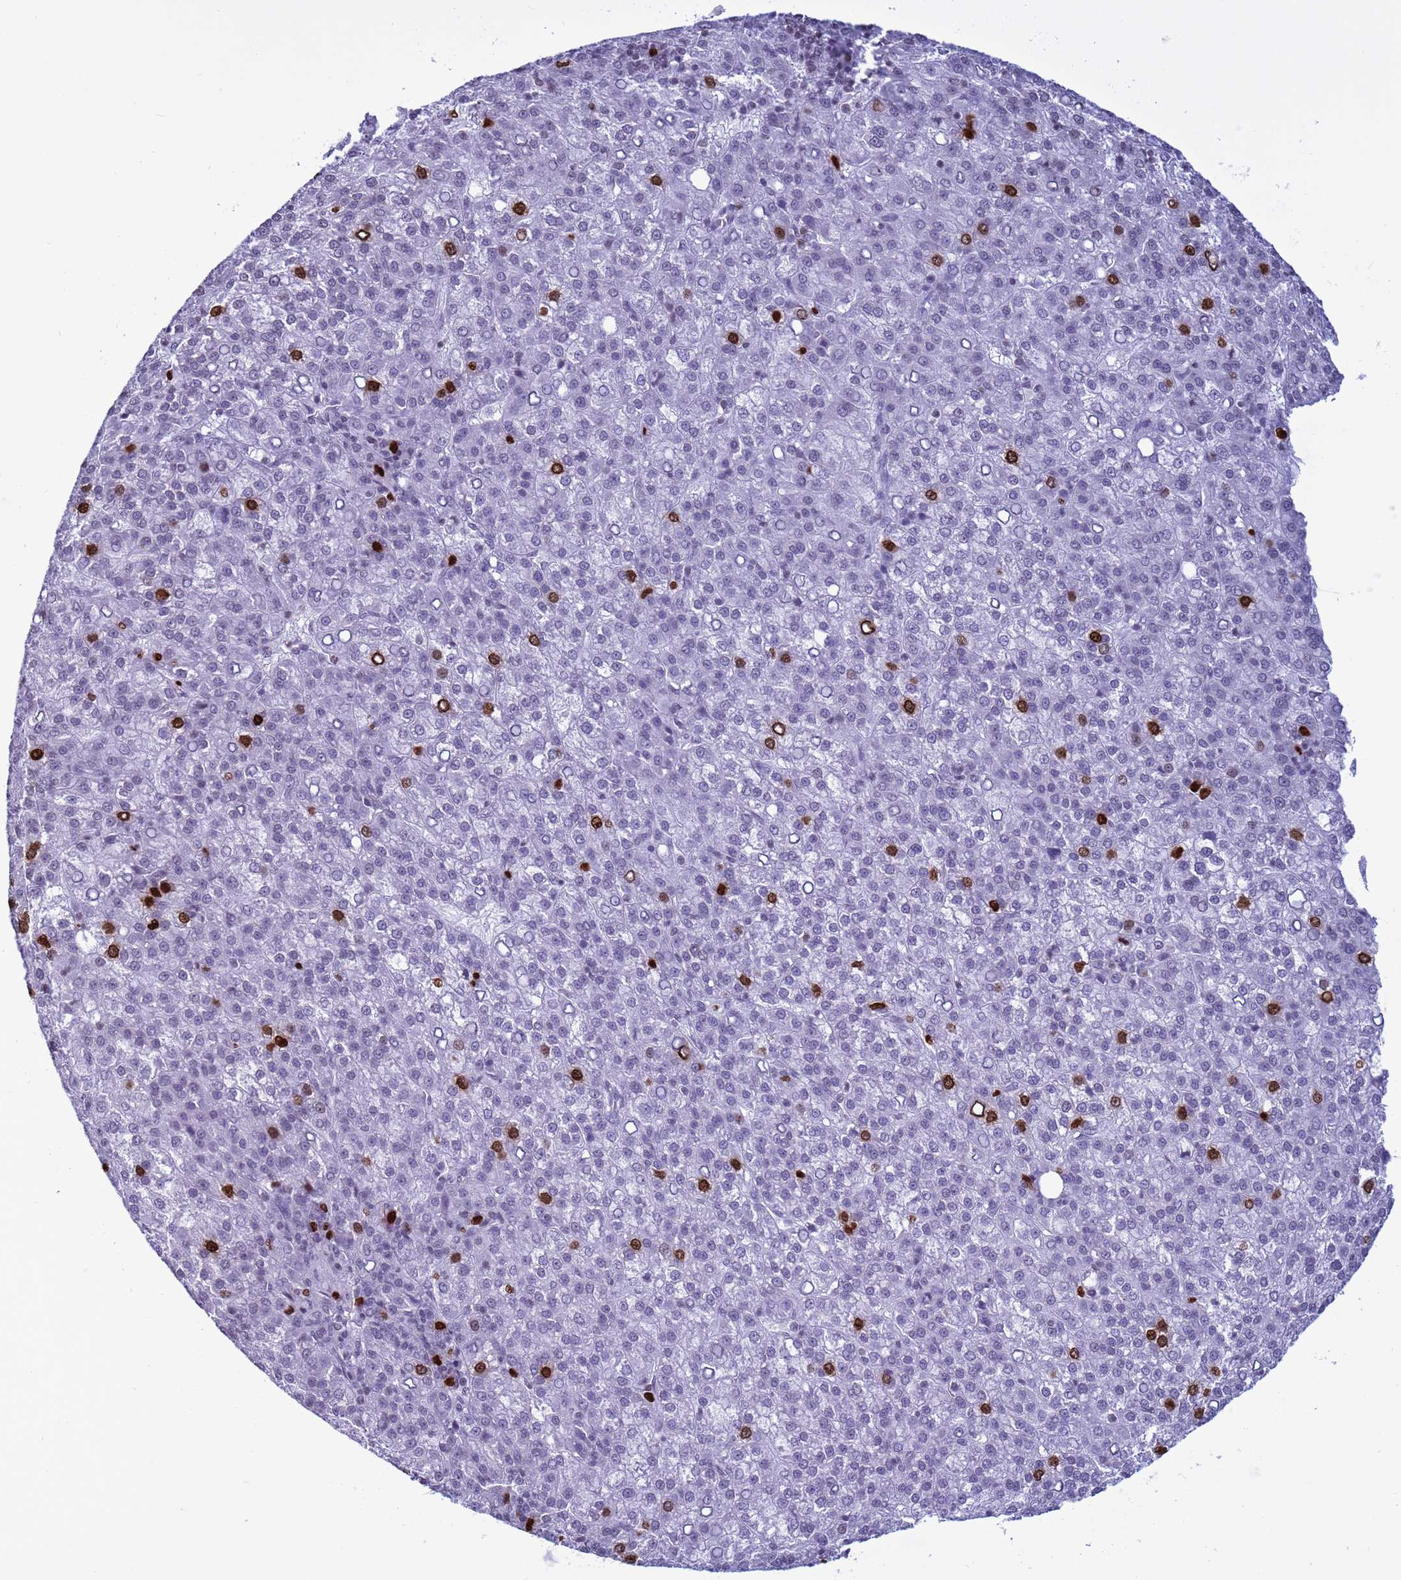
{"staining": {"intensity": "strong", "quantity": "<25%", "location": "nuclear"}, "tissue": "liver cancer", "cell_type": "Tumor cells", "image_type": "cancer", "snomed": [{"axis": "morphology", "description": "Carcinoma, Hepatocellular, NOS"}, {"axis": "topography", "description": "Liver"}], "caption": "Tumor cells exhibit strong nuclear positivity in approximately <25% of cells in liver cancer (hepatocellular carcinoma). (IHC, brightfield microscopy, high magnification).", "gene": "H4C8", "patient": {"sex": "female", "age": 58}}